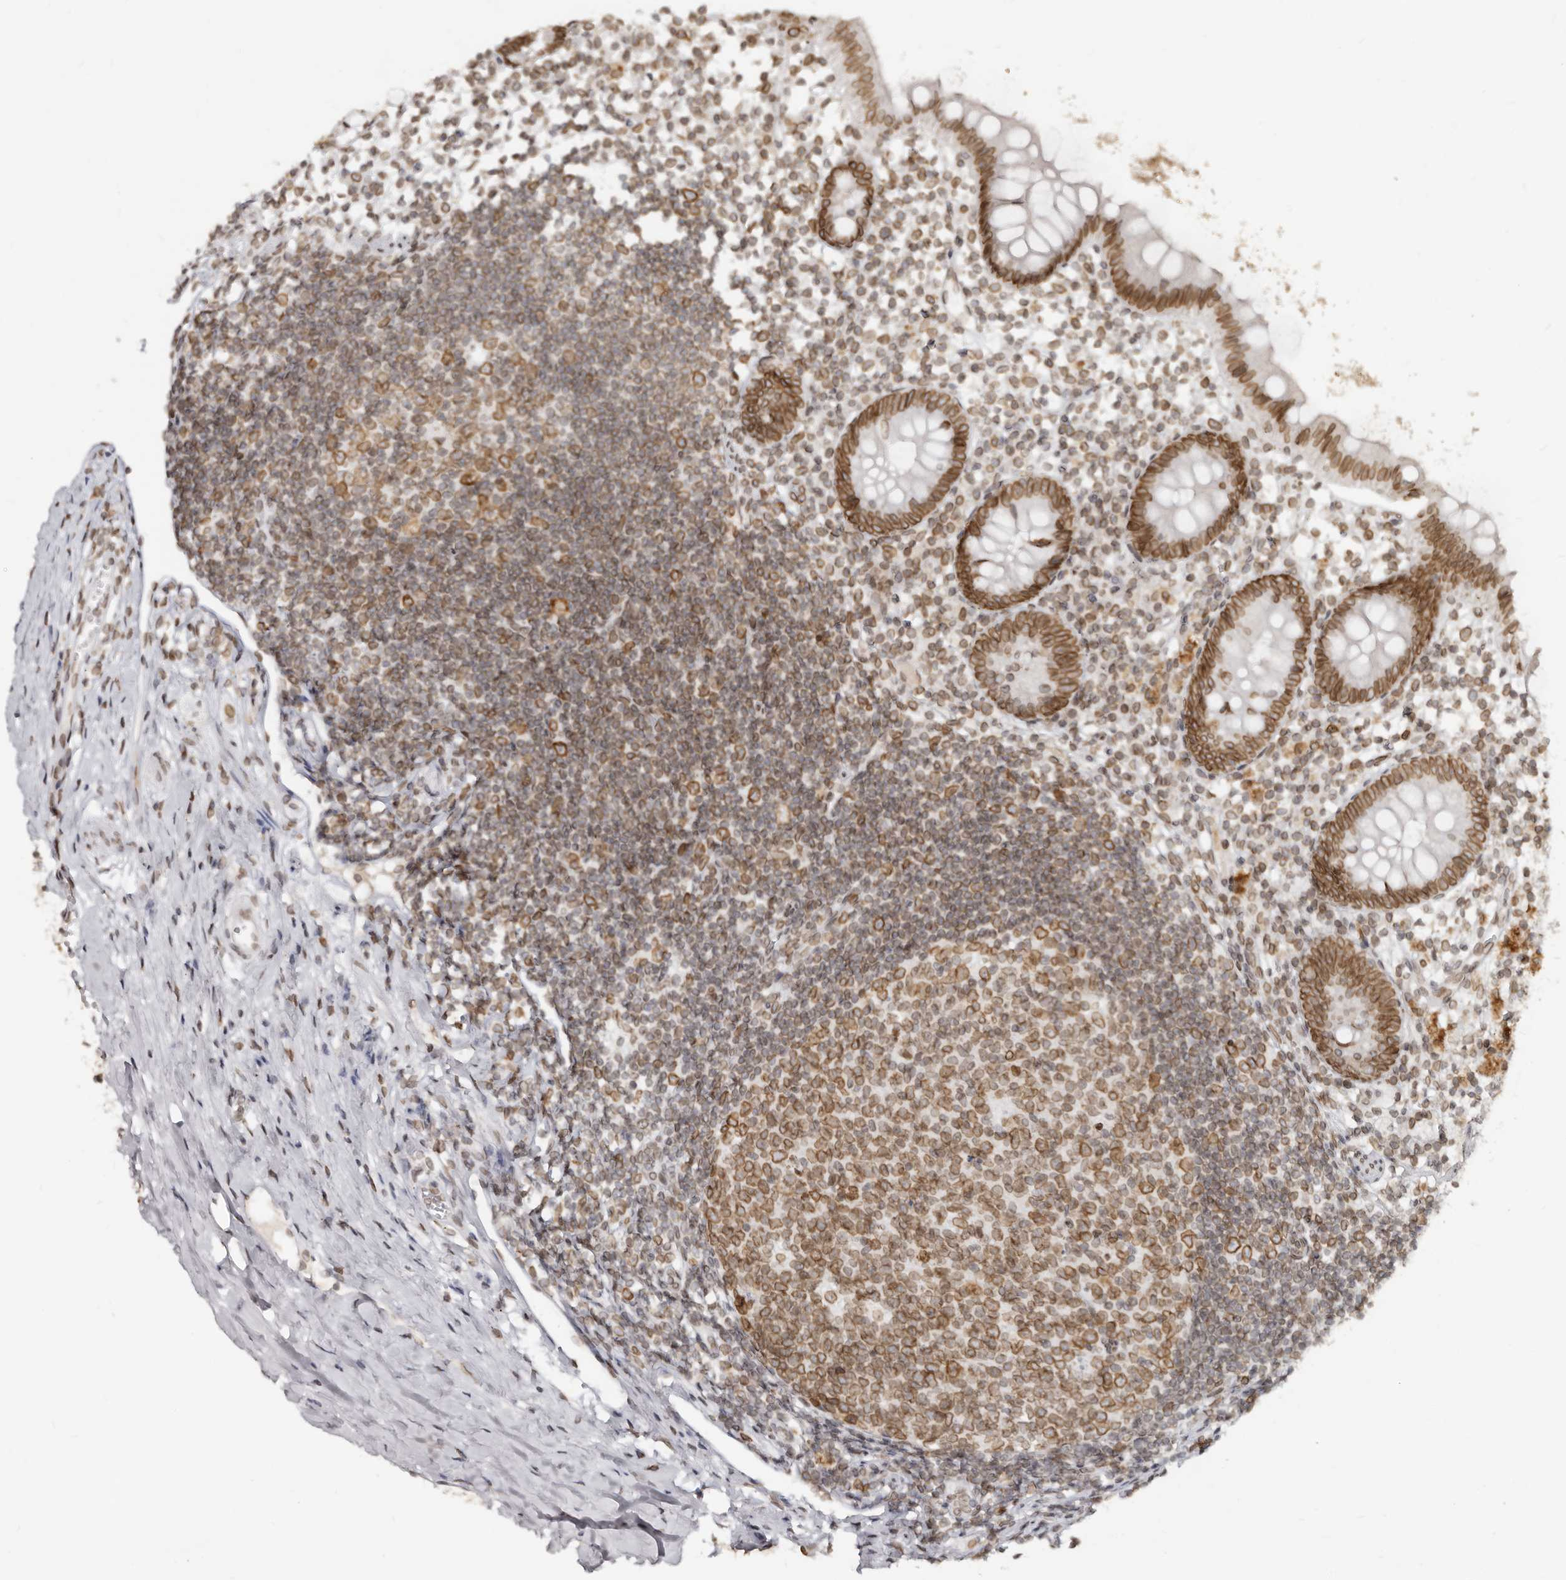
{"staining": {"intensity": "strong", "quantity": ">75%", "location": "cytoplasmic/membranous,nuclear"}, "tissue": "appendix", "cell_type": "Glandular cells", "image_type": "normal", "snomed": [{"axis": "morphology", "description": "Normal tissue, NOS"}, {"axis": "topography", "description": "Appendix"}], "caption": "Immunohistochemical staining of benign appendix reveals strong cytoplasmic/membranous,nuclear protein staining in approximately >75% of glandular cells.", "gene": "NUP153", "patient": {"sex": "female", "age": 20}}